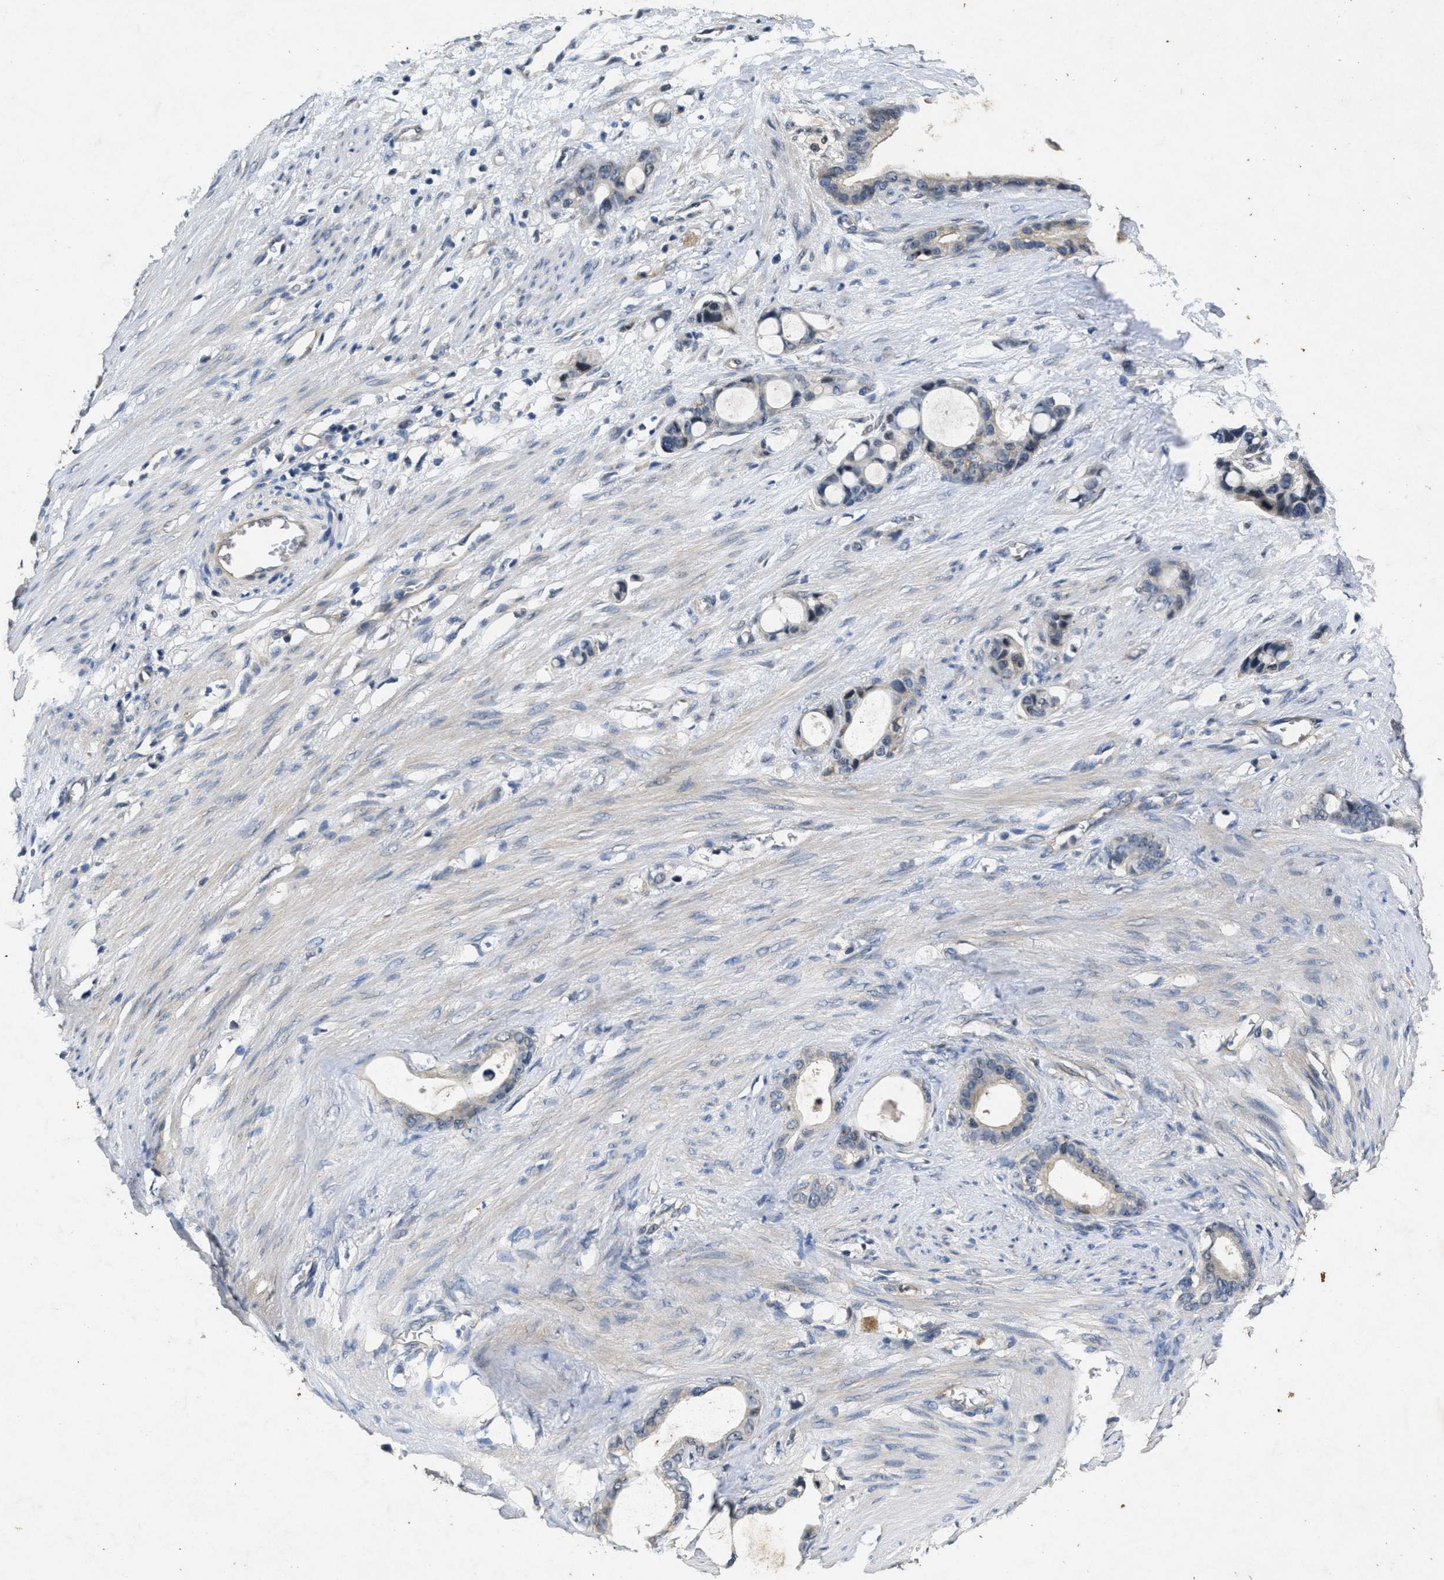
{"staining": {"intensity": "negative", "quantity": "none", "location": "none"}, "tissue": "stomach cancer", "cell_type": "Tumor cells", "image_type": "cancer", "snomed": [{"axis": "morphology", "description": "Adenocarcinoma, NOS"}, {"axis": "topography", "description": "Stomach"}], "caption": "Immunohistochemical staining of human stomach cancer (adenocarcinoma) shows no significant expression in tumor cells. Brightfield microscopy of IHC stained with DAB (3,3'-diaminobenzidine) (brown) and hematoxylin (blue), captured at high magnification.", "gene": "PAPOLG", "patient": {"sex": "female", "age": 75}}